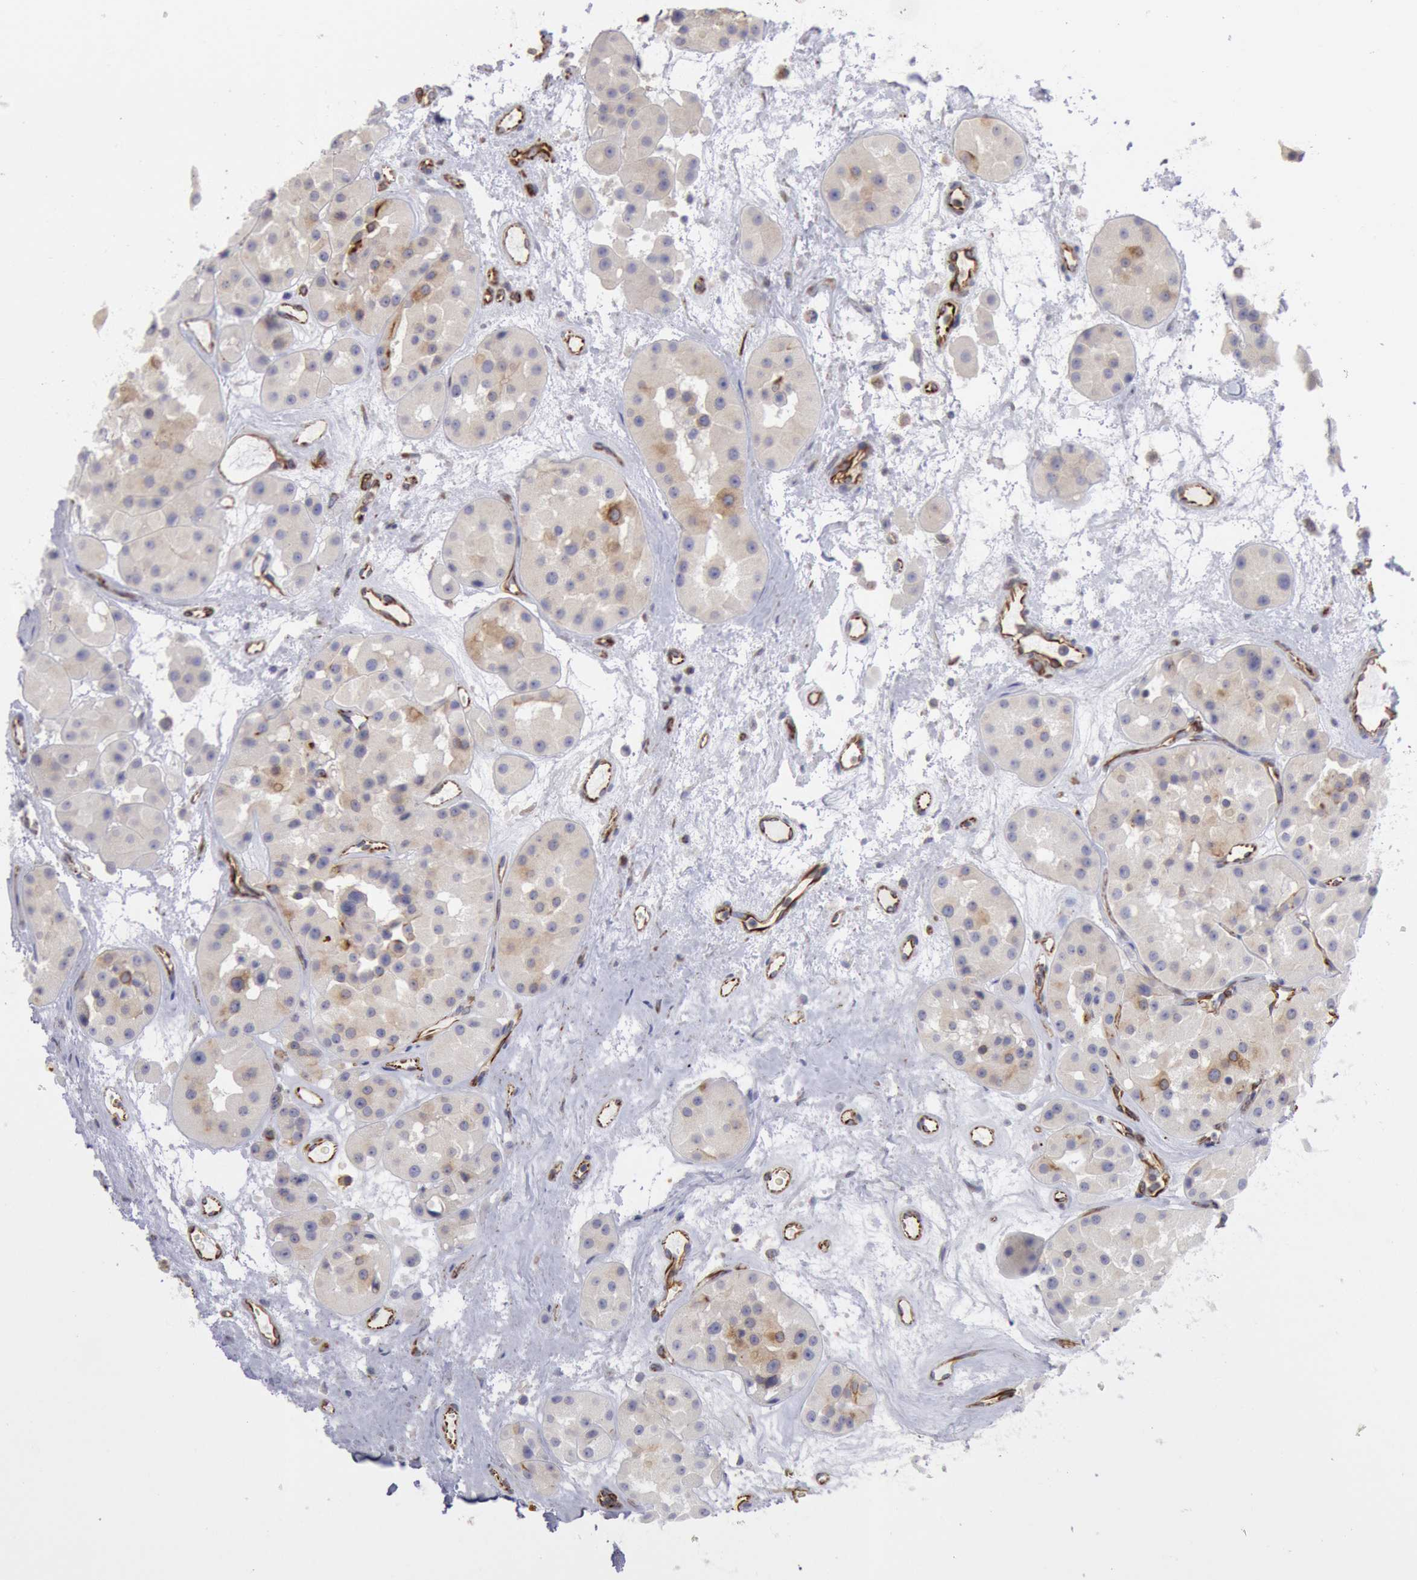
{"staining": {"intensity": "negative", "quantity": "none", "location": "none"}, "tissue": "renal cancer", "cell_type": "Tumor cells", "image_type": "cancer", "snomed": [{"axis": "morphology", "description": "Adenocarcinoma, uncertain malignant potential"}, {"axis": "topography", "description": "Kidney"}], "caption": "Renal adenocarcinoma,  uncertain malignant potential stained for a protein using immunohistochemistry (IHC) reveals no expression tumor cells.", "gene": "RNF139", "patient": {"sex": "male", "age": 63}}